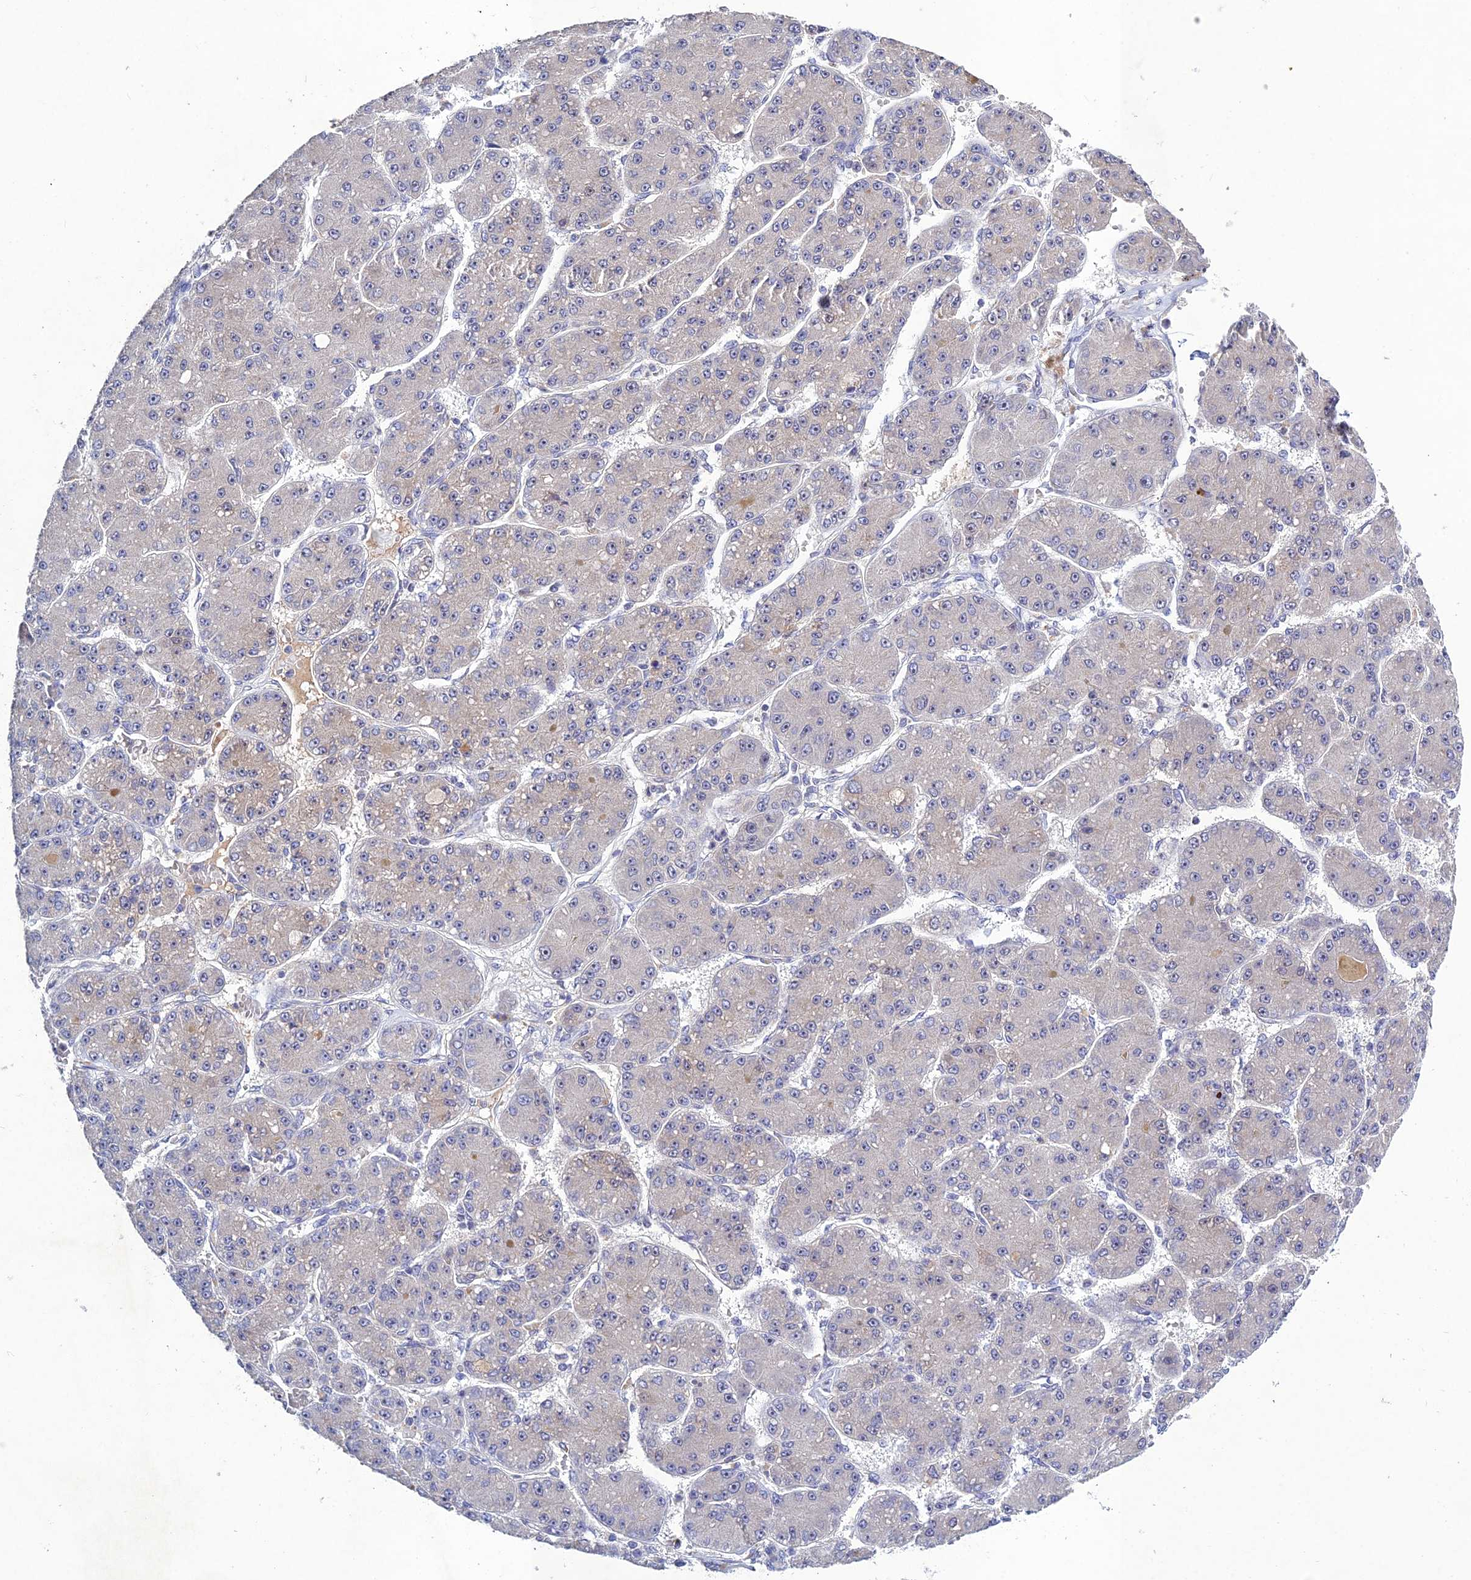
{"staining": {"intensity": "negative", "quantity": "none", "location": "none"}, "tissue": "liver cancer", "cell_type": "Tumor cells", "image_type": "cancer", "snomed": [{"axis": "morphology", "description": "Carcinoma, Hepatocellular, NOS"}, {"axis": "topography", "description": "Liver"}], "caption": "Immunohistochemistry (IHC) micrograph of neoplastic tissue: liver hepatocellular carcinoma stained with DAB (3,3'-diaminobenzidine) reveals no significant protein expression in tumor cells.", "gene": "CHST5", "patient": {"sex": "male", "age": 67}}